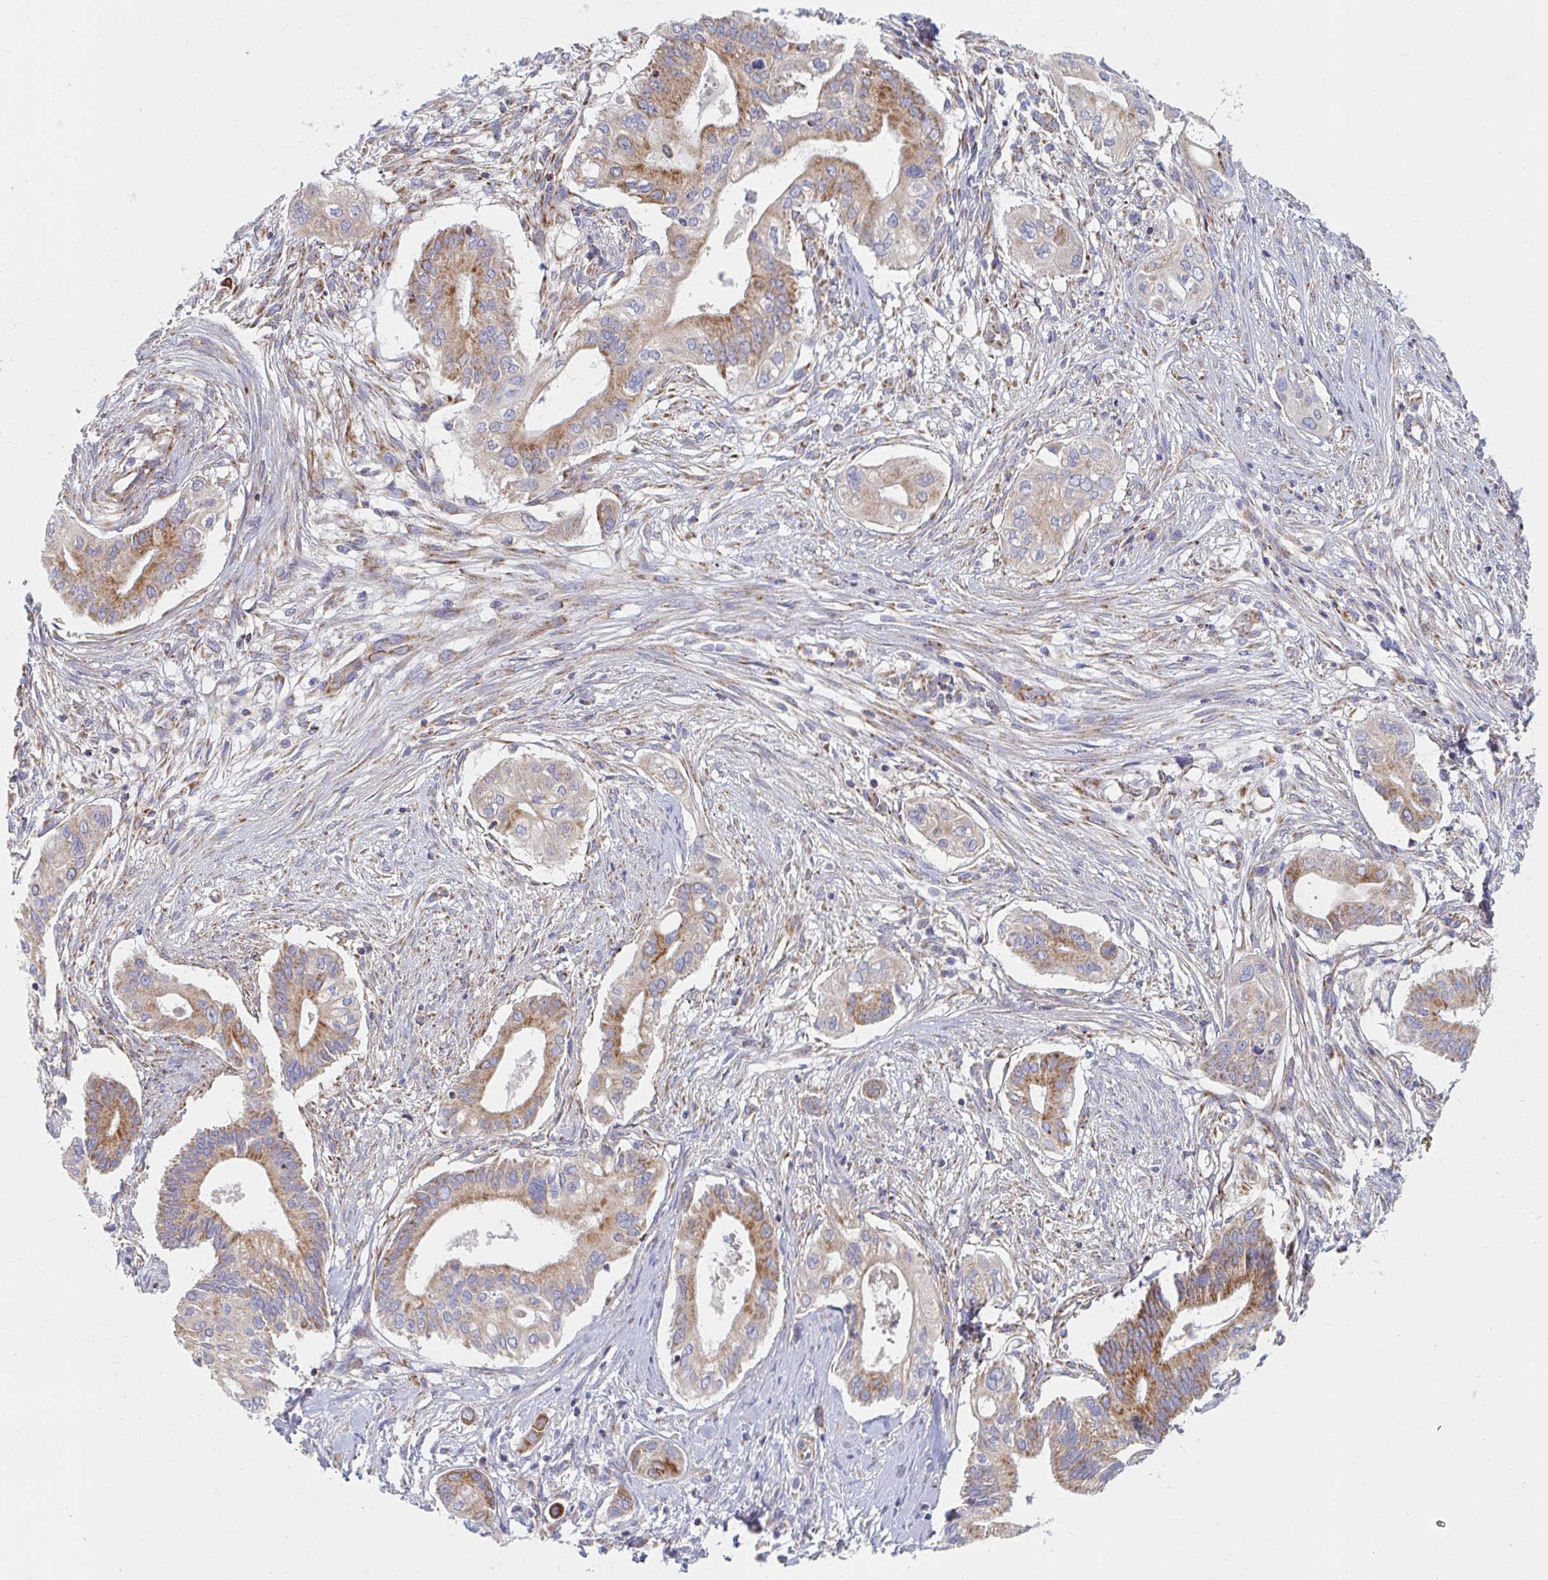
{"staining": {"intensity": "moderate", "quantity": ">75%", "location": "cytoplasmic/membranous"}, "tissue": "pancreatic cancer", "cell_type": "Tumor cells", "image_type": "cancer", "snomed": [{"axis": "morphology", "description": "Adenocarcinoma, NOS"}, {"axis": "topography", "description": "Pancreas"}], "caption": "Protein staining exhibits moderate cytoplasmic/membranous expression in approximately >75% of tumor cells in pancreatic cancer.", "gene": "MAVS", "patient": {"sex": "female", "age": 68}}